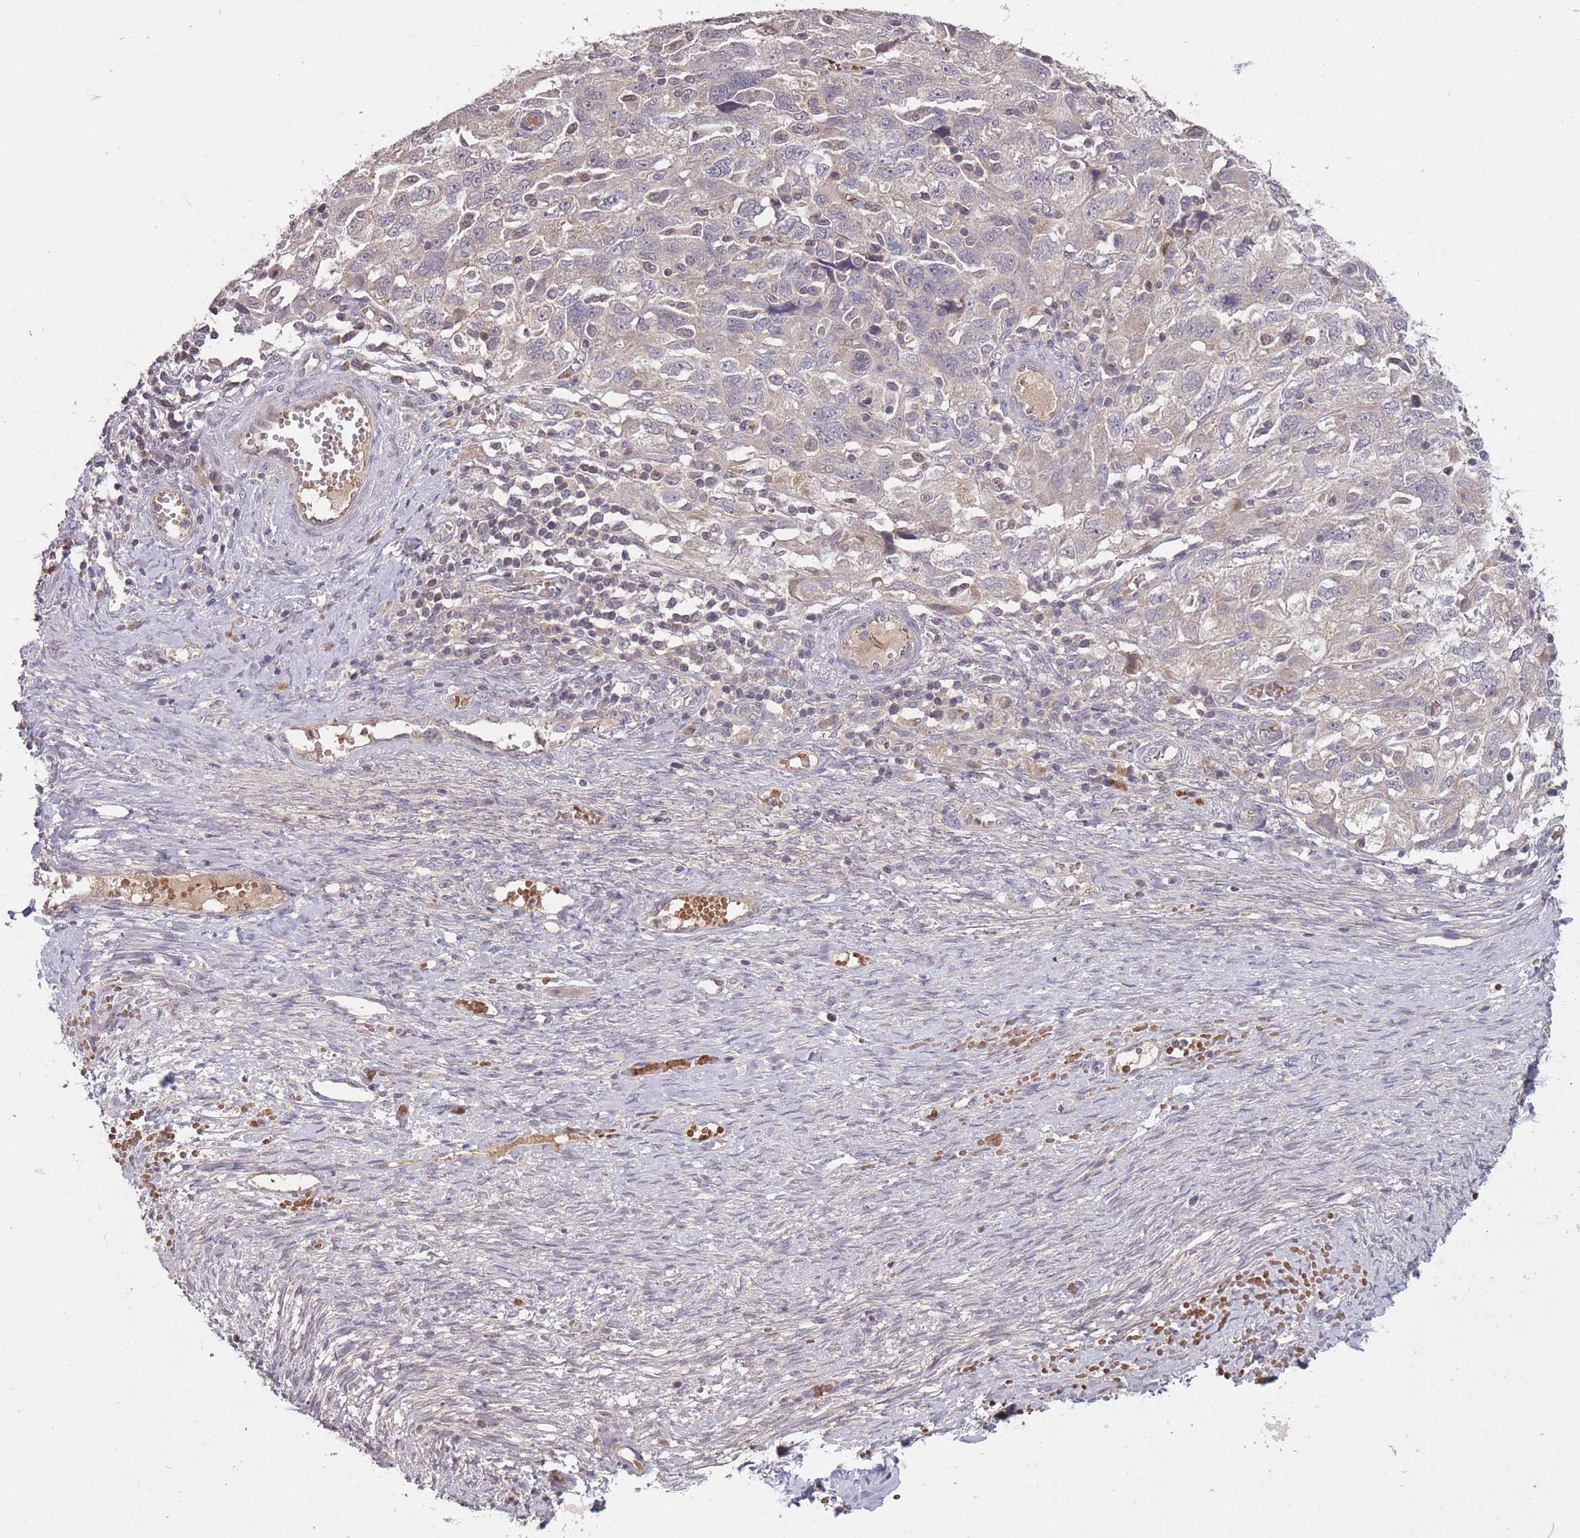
{"staining": {"intensity": "negative", "quantity": "none", "location": "none"}, "tissue": "ovarian cancer", "cell_type": "Tumor cells", "image_type": "cancer", "snomed": [{"axis": "morphology", "description": "Carcinoma, NOS"}, {"axis": "morphology", "description": "Cystadenocarcinoma, serous, NOS"}, {"axis": "topography", "description": "Ovary"}], "caption": "Immunohistochemistry (IHC) photomicrograph of neoplastic tissue: human ovarian cancer (serous cystadenocarcinoma) stained with DAB (3,3'-diaminobenzidine) displays no significant protein staining in tumor cells.", "gene": "ADCYAP1R1", "patient": {"sex": "female", "age": 69}}